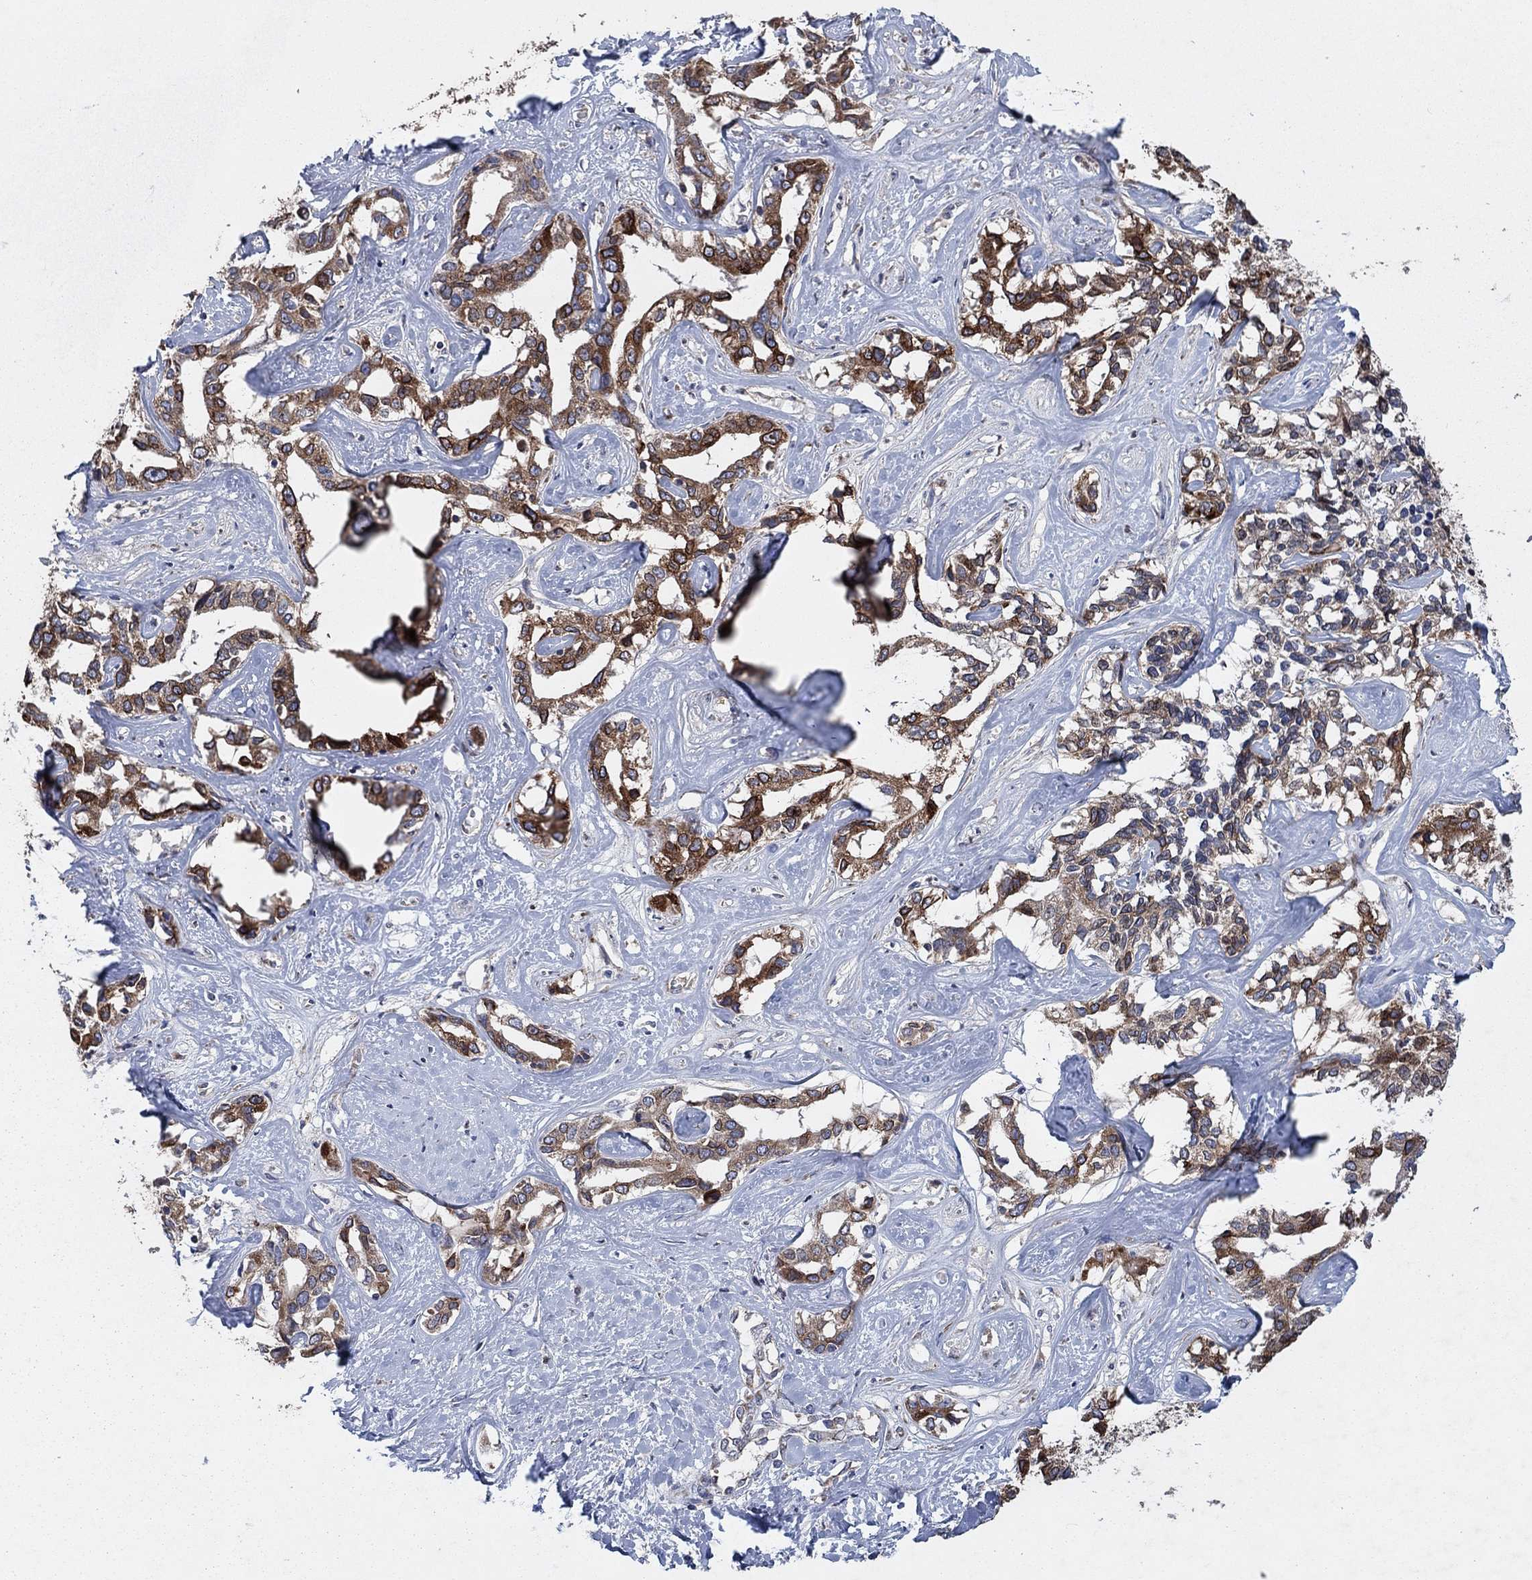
{"staining": {"intensity": "strong", "quantity": ">75%", "location": "cytoplasmic/membranous"}, "tissue": "liver cancer", "cell_type": "Tumor cells", "image_type": "cancer", "snomed": [{"axis": "morphology", "description": "Cholangiocarcinoma"}, {"axis": "topography", "description": "Liver"}], "caption": "Strong cytoplasmic/membranous protein staining is appreciated in approximately >75% of tumor cells in liver cancer. (Stains: DAB in brown, nuclei in blue, Microscopy: brightfield microscopy at high magnification).", "gene": "NCEH1", "patient": {"sex": "male", "age": 59}}